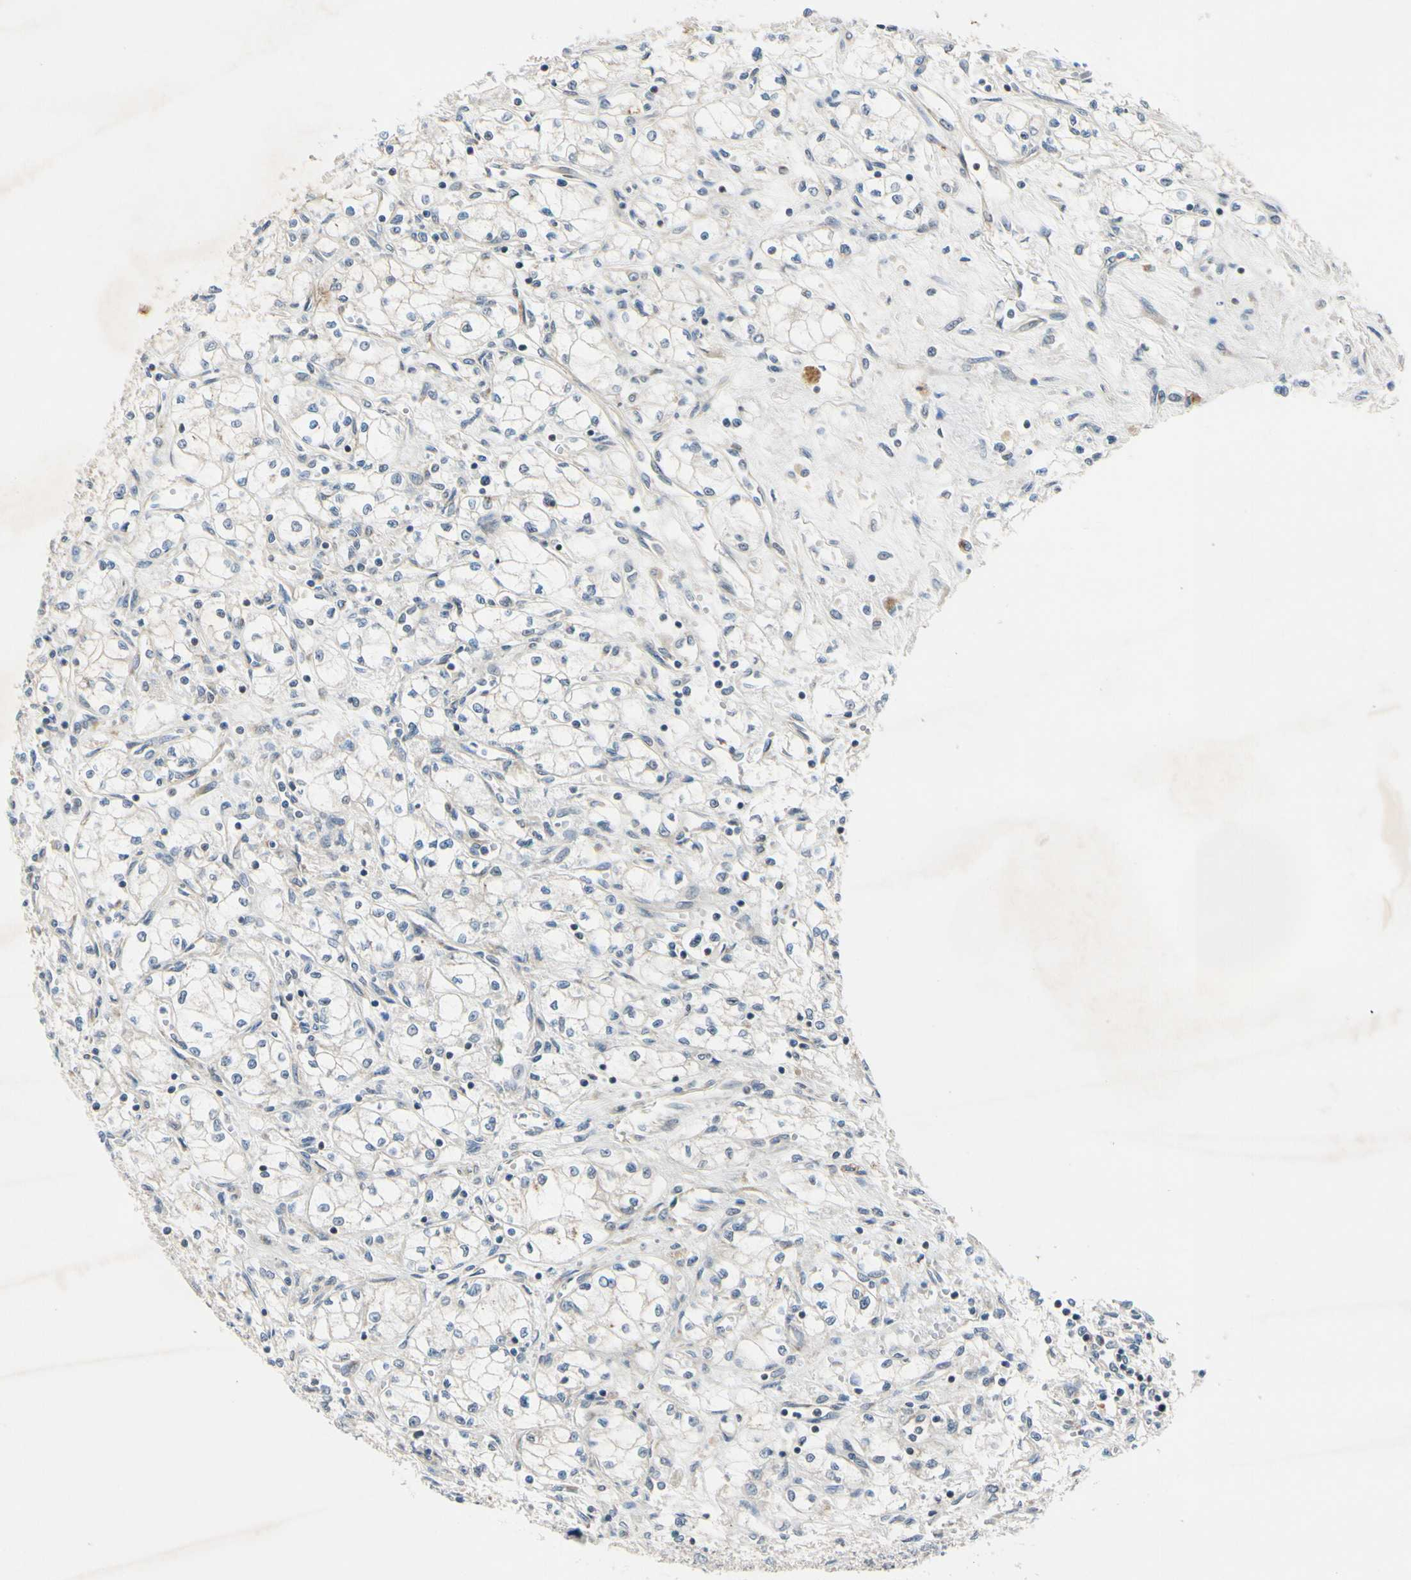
{"staining": {"intensity": "negative", "quantity": "none", "location": "none"}, "tissue": "renal cancer", "cell_type": "Tumor cells", "image_type": "cancer", "snomed": [{"axis": "morphology", "description": "Normal tissue, NOS"}, {"axis": "morphology", "description": "Adenocarcinoma, NOS"}, {"axis": "topography", "description": "Kidney"}], "caption": "Tumor cells show no significant protein expression in renal adenocarcinoma.", "gene": "RPS6KB2", "patient": {"sex": "male", "age": 59}}